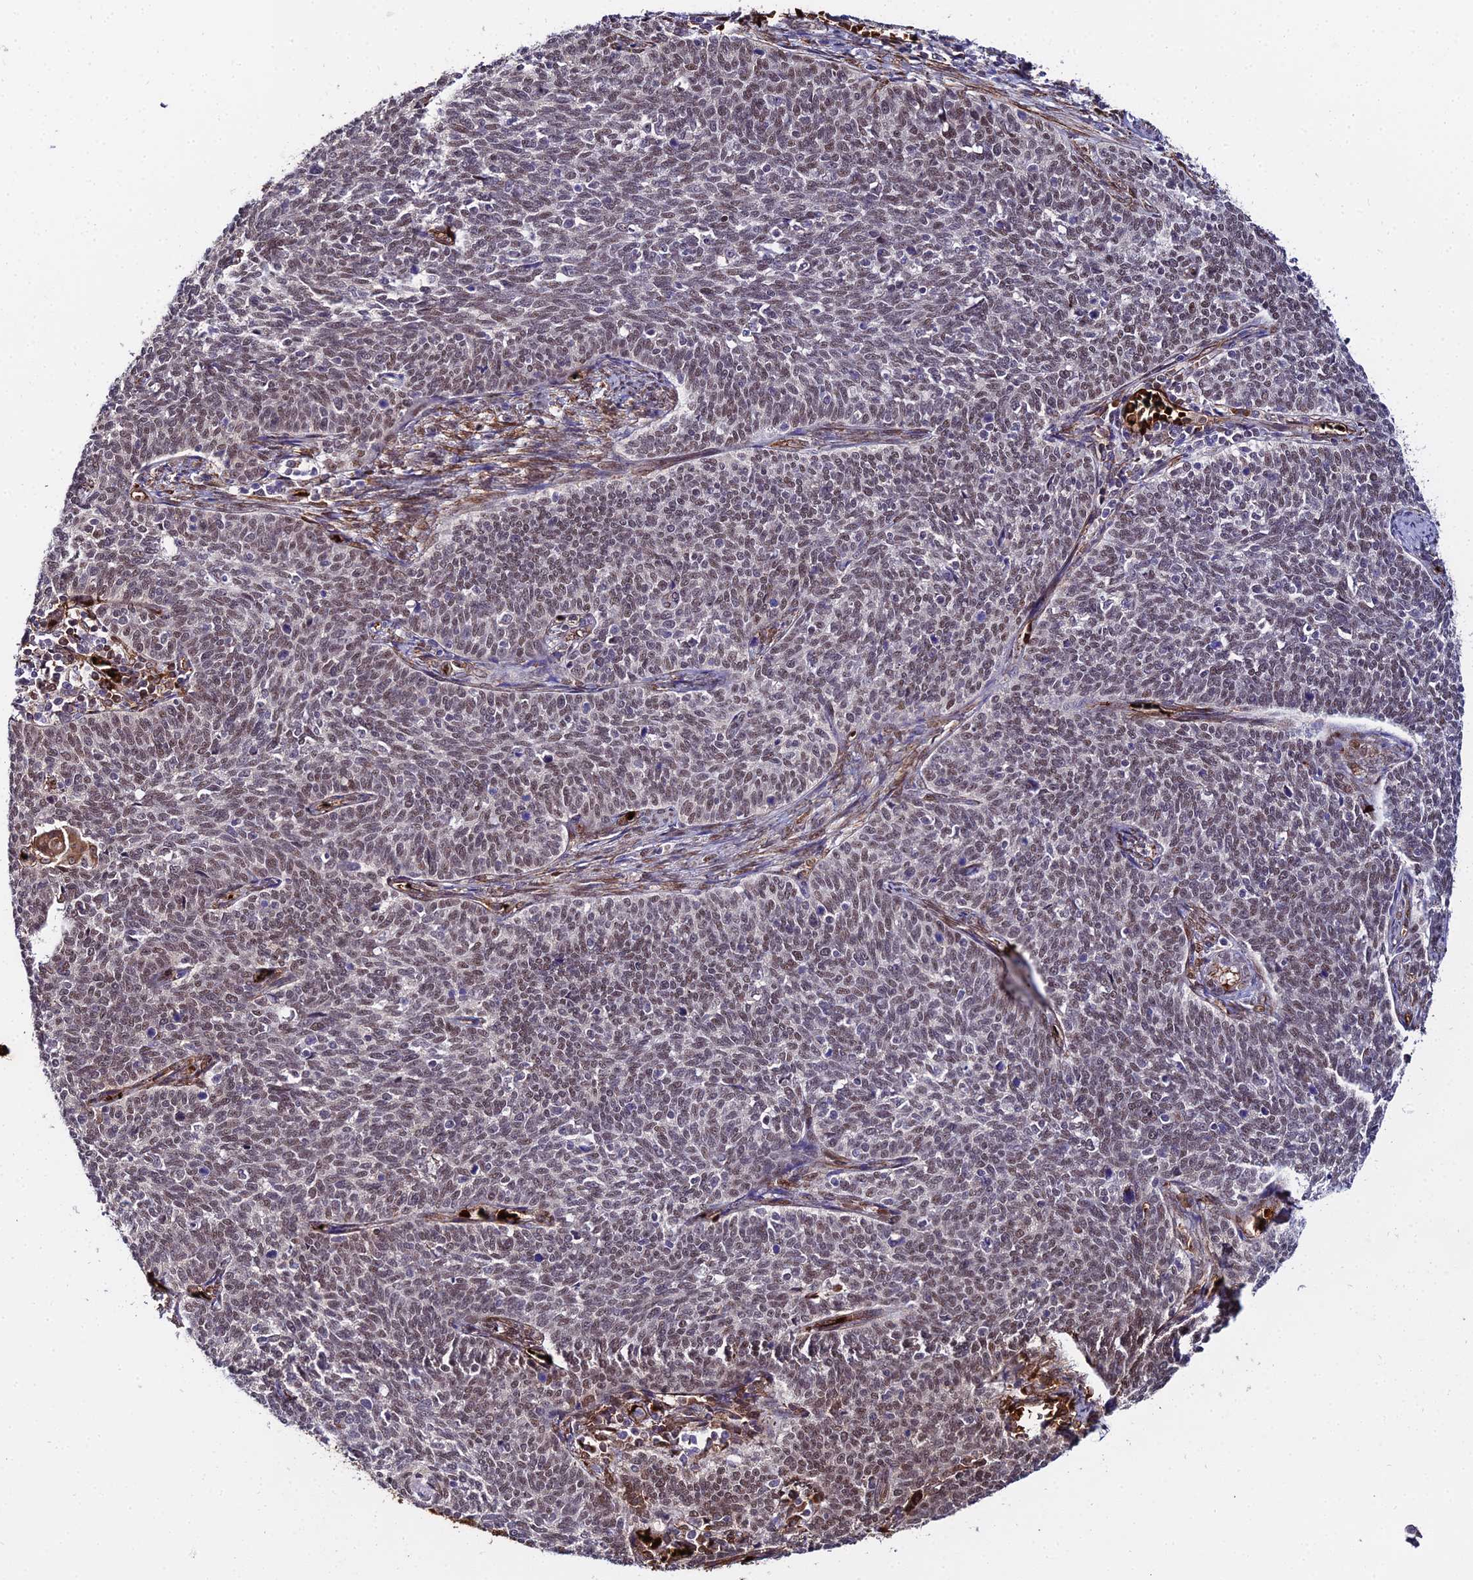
{"staining": {"intensity": "weak", "quantity": ">75%", "location": "nuclear"}, "tissue": "cervical cancer", "cell_type": "Tumor cells", "image_type": "cancer", "snomed": [{"axis": "morphology", "description": "Squamous cell carcinoma, NOS"}, {"axis": "topography", "description": "Cervix"}], "caption": "Immunohistochemical staining of cervical cancer displays weak nuclear protein staining in about >75% of tumor cells.", "gene": "BCL9", "patient": {"sex": "female", "age": 39}}